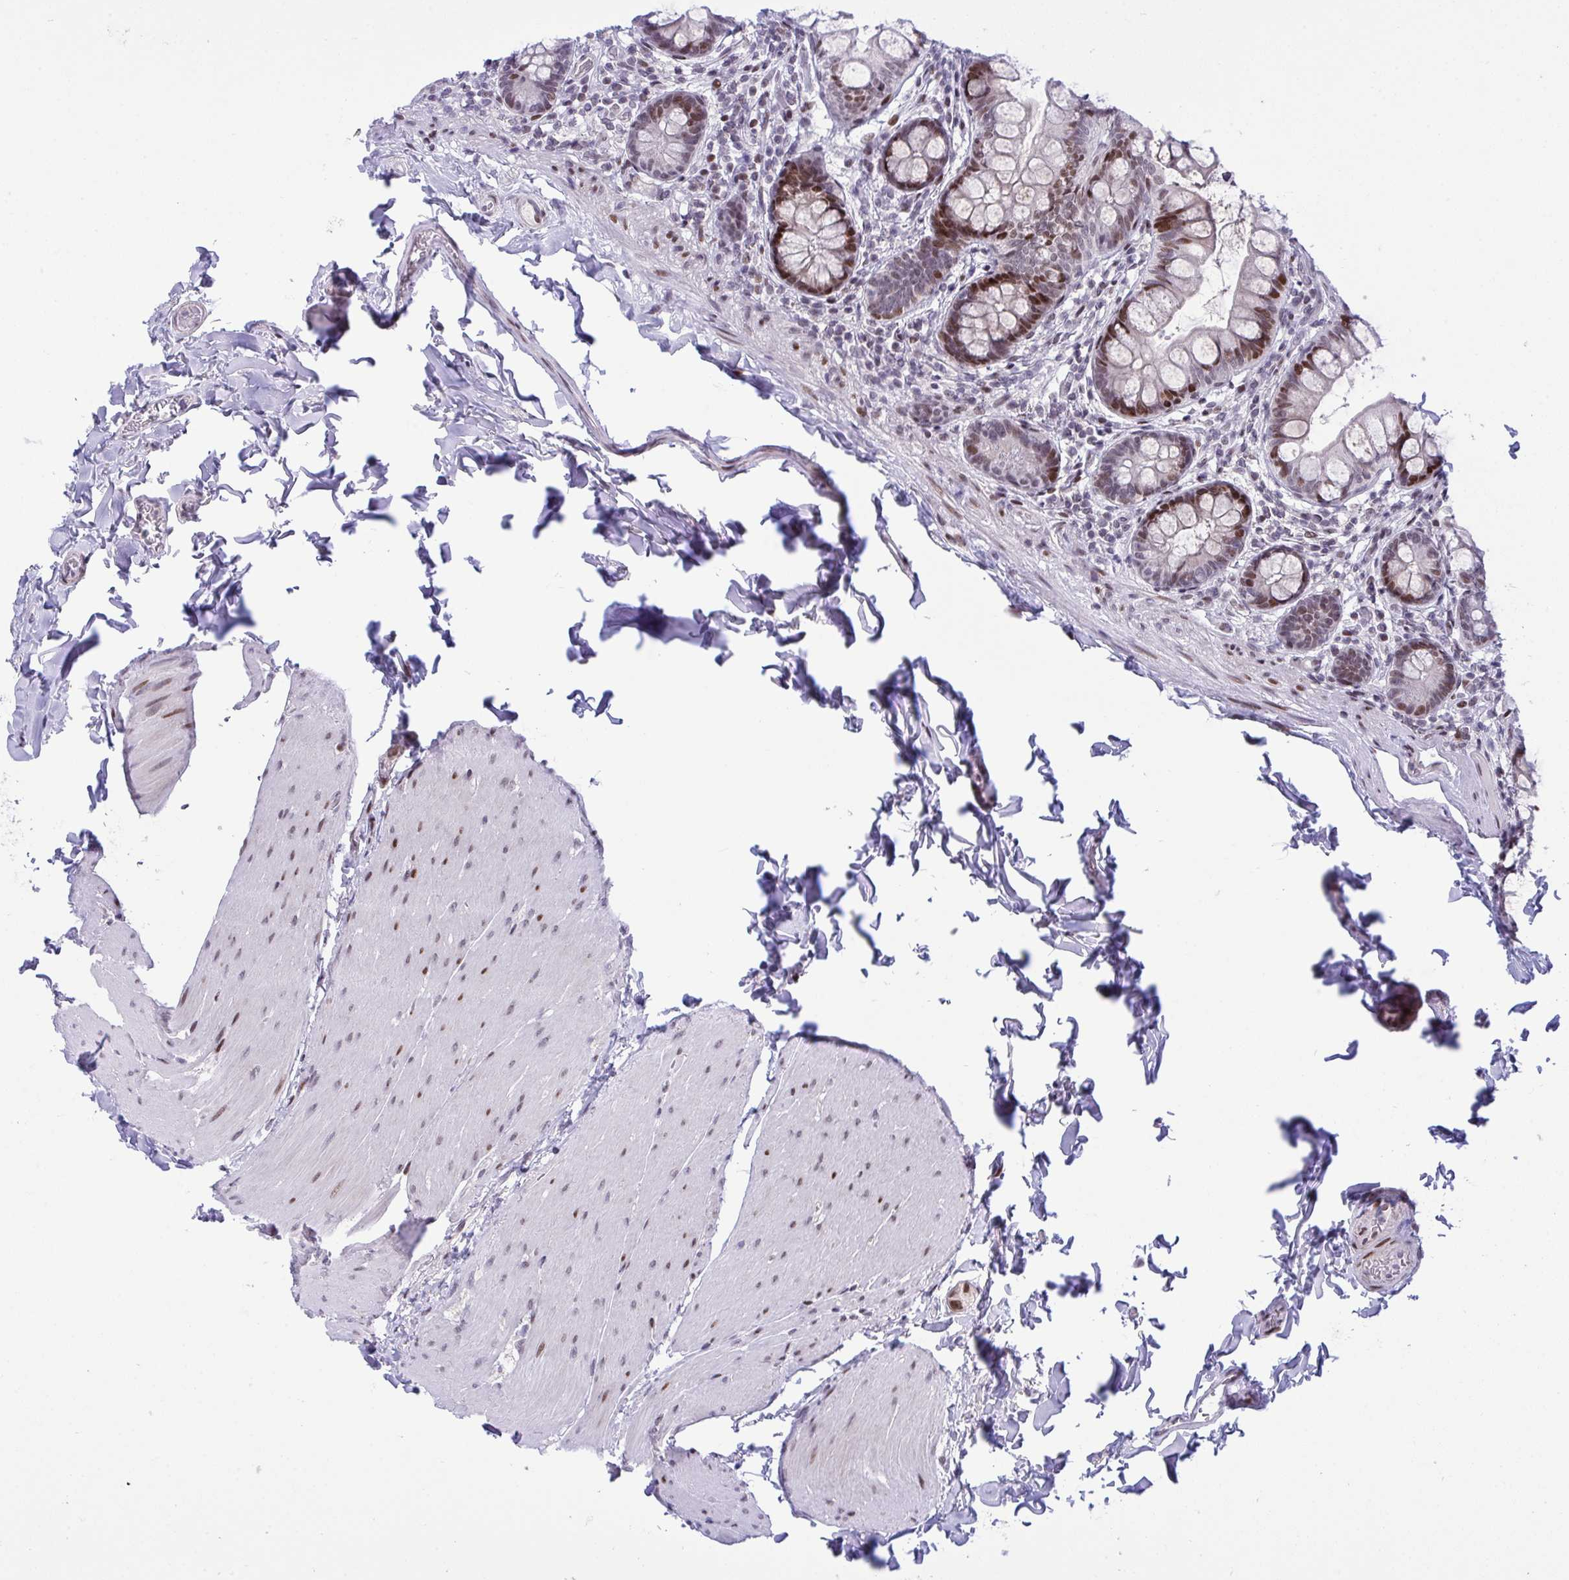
{"staining": {"intensity": "strong", "quantity": "<25%", "location": "nuclear"}, "tissue": "small intestine", "cell_type": "Glandular cells", "image_type": "normal", "snomed": [{"axis": "morphology", "description": "Normal tissue, NOS"}, {"axis": "topography", "description": "Small intestine"}], "caption": "This histopathology image reveals immunohistochemistry (IHC) staining of normal small intestine, with medium strong nuclear positivity in approximately <25% of glandular cells.", "gene": "ZFHX3", "patient": {"sex": "male", "age": 70}}